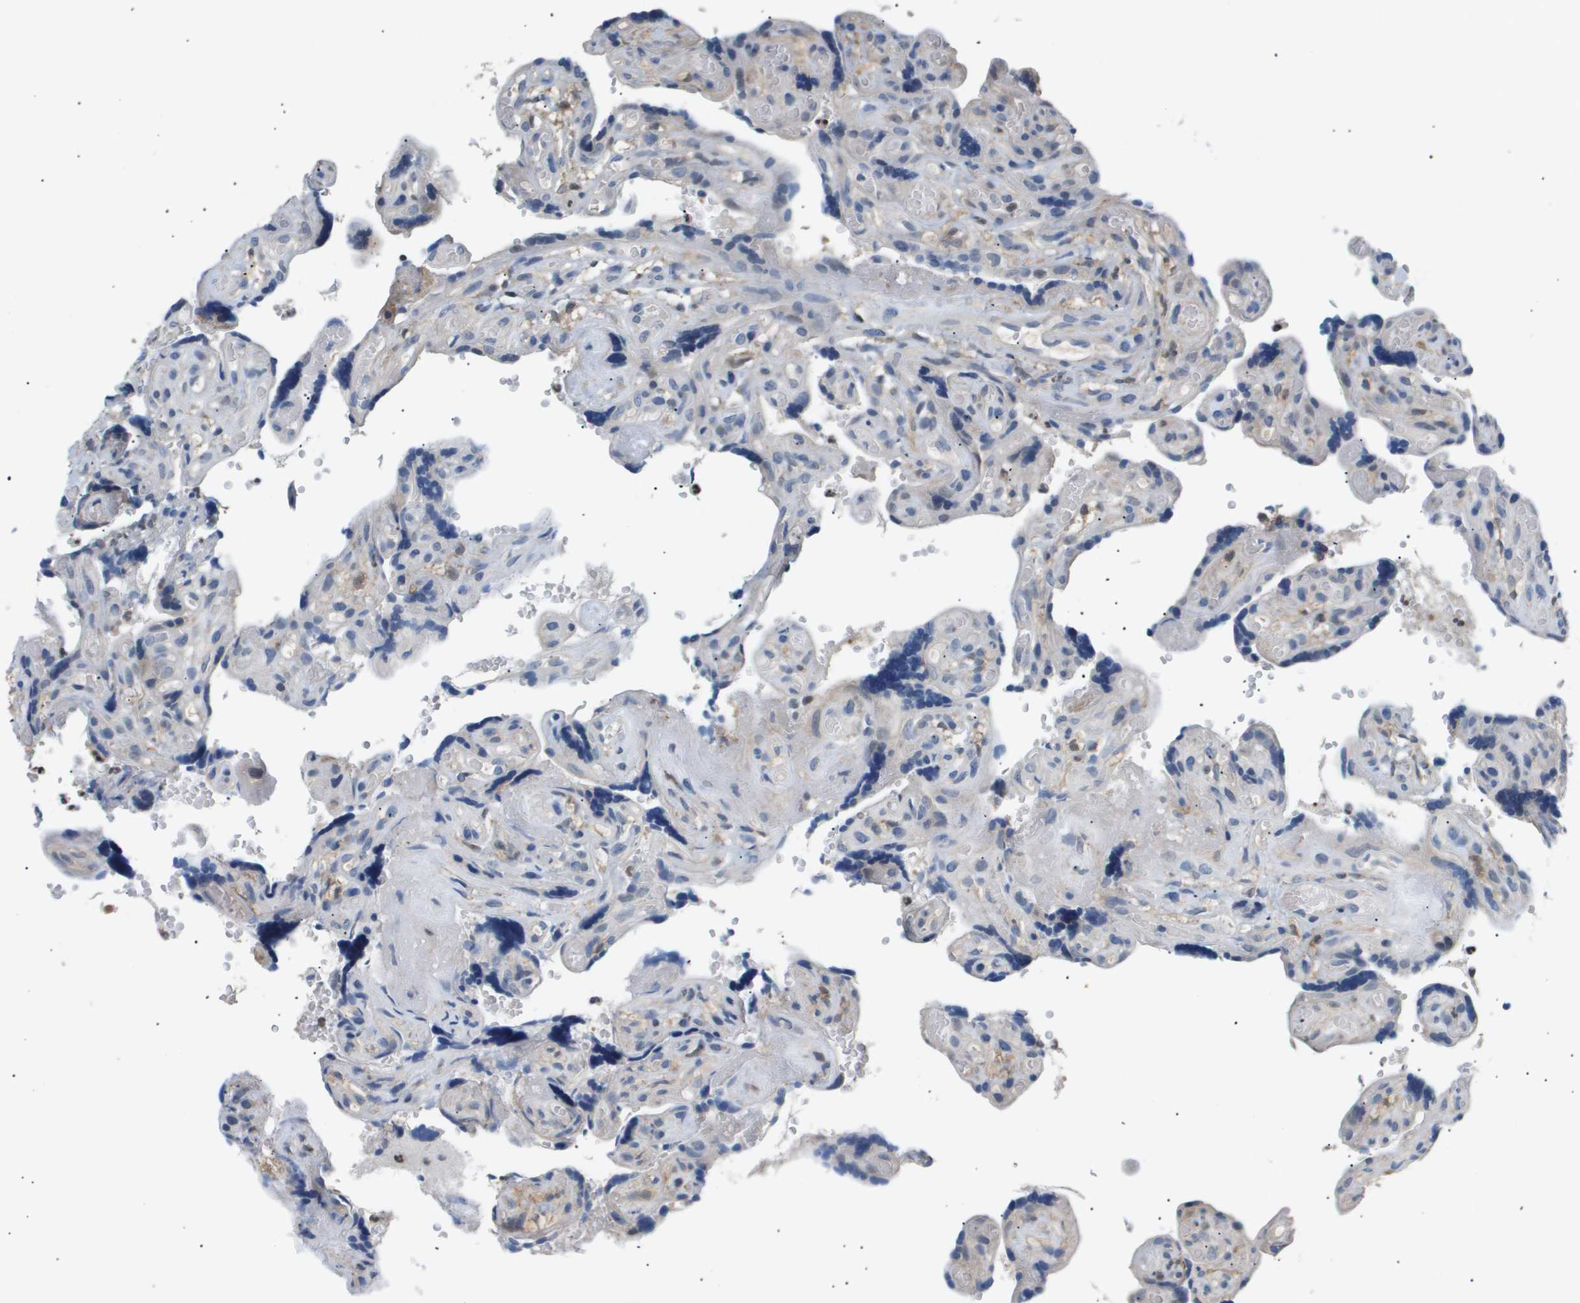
{"staining": {"intensity": "negative", "quantity": "none", "location": "none"}, "tissue": "placenta", "cell_type": "Decidual cells", "image_type": "normal", "snomed": [{"axis": "morphology", "description": "Normal tissue, NOS"}, {"axis": "topography", "description": "Placenta"}], "caption": "IHC photomicrograph of benign placenta stained for a protein (brown), which demonstrates no staining in decidual cells. (DAB (3,3'-diaminobenzidine) IHC with hematoxylin counter stain).", "gene": "AKR1A1", "patient": {"sex": "female", "age": 30}}